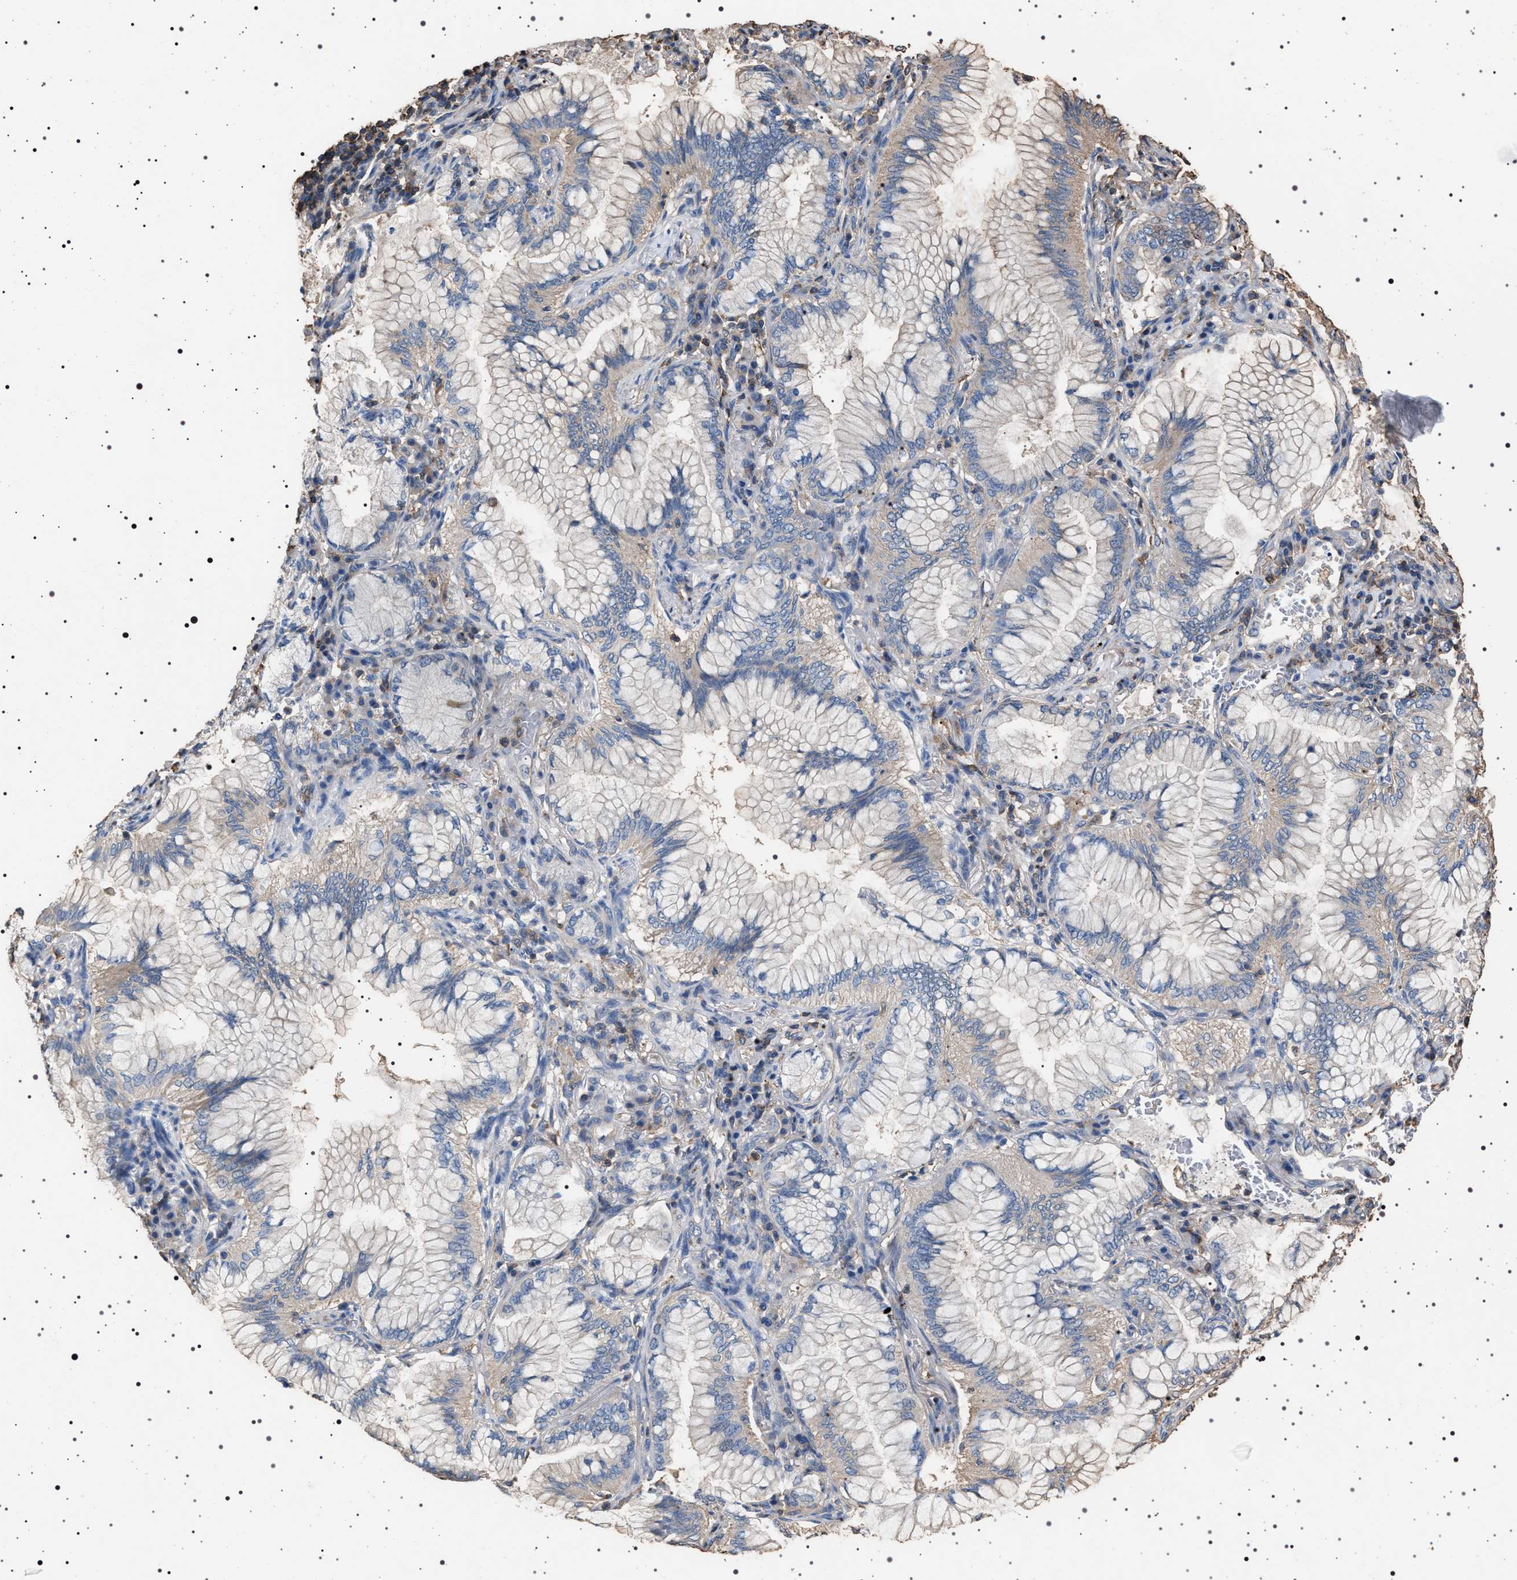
{"staining": {"intensity": "weak", "quantity": "<25%", "location": "cytoplasmic/membranous"}, "tissue": "lung cancer", "cell_type": "Tumor cells", "image_type": "cancer", "snomed": [{"axis": "morphology", "description": "Adenocarcinoma, NOS"}, {"axis": "topography", "description": "Lung"}], "caption": "DAB immunohistochemical staining of lung cancer (adenocarcinoma) reveals no significant staining in tumor cells. The staining is performed using DAB (3,3'-diaminobenzidine) brown chromogen with nuclei counter-stained in using hematoxylin.", "gene": "SMAP2", "patient": {"sex": "female", "age": 70}}